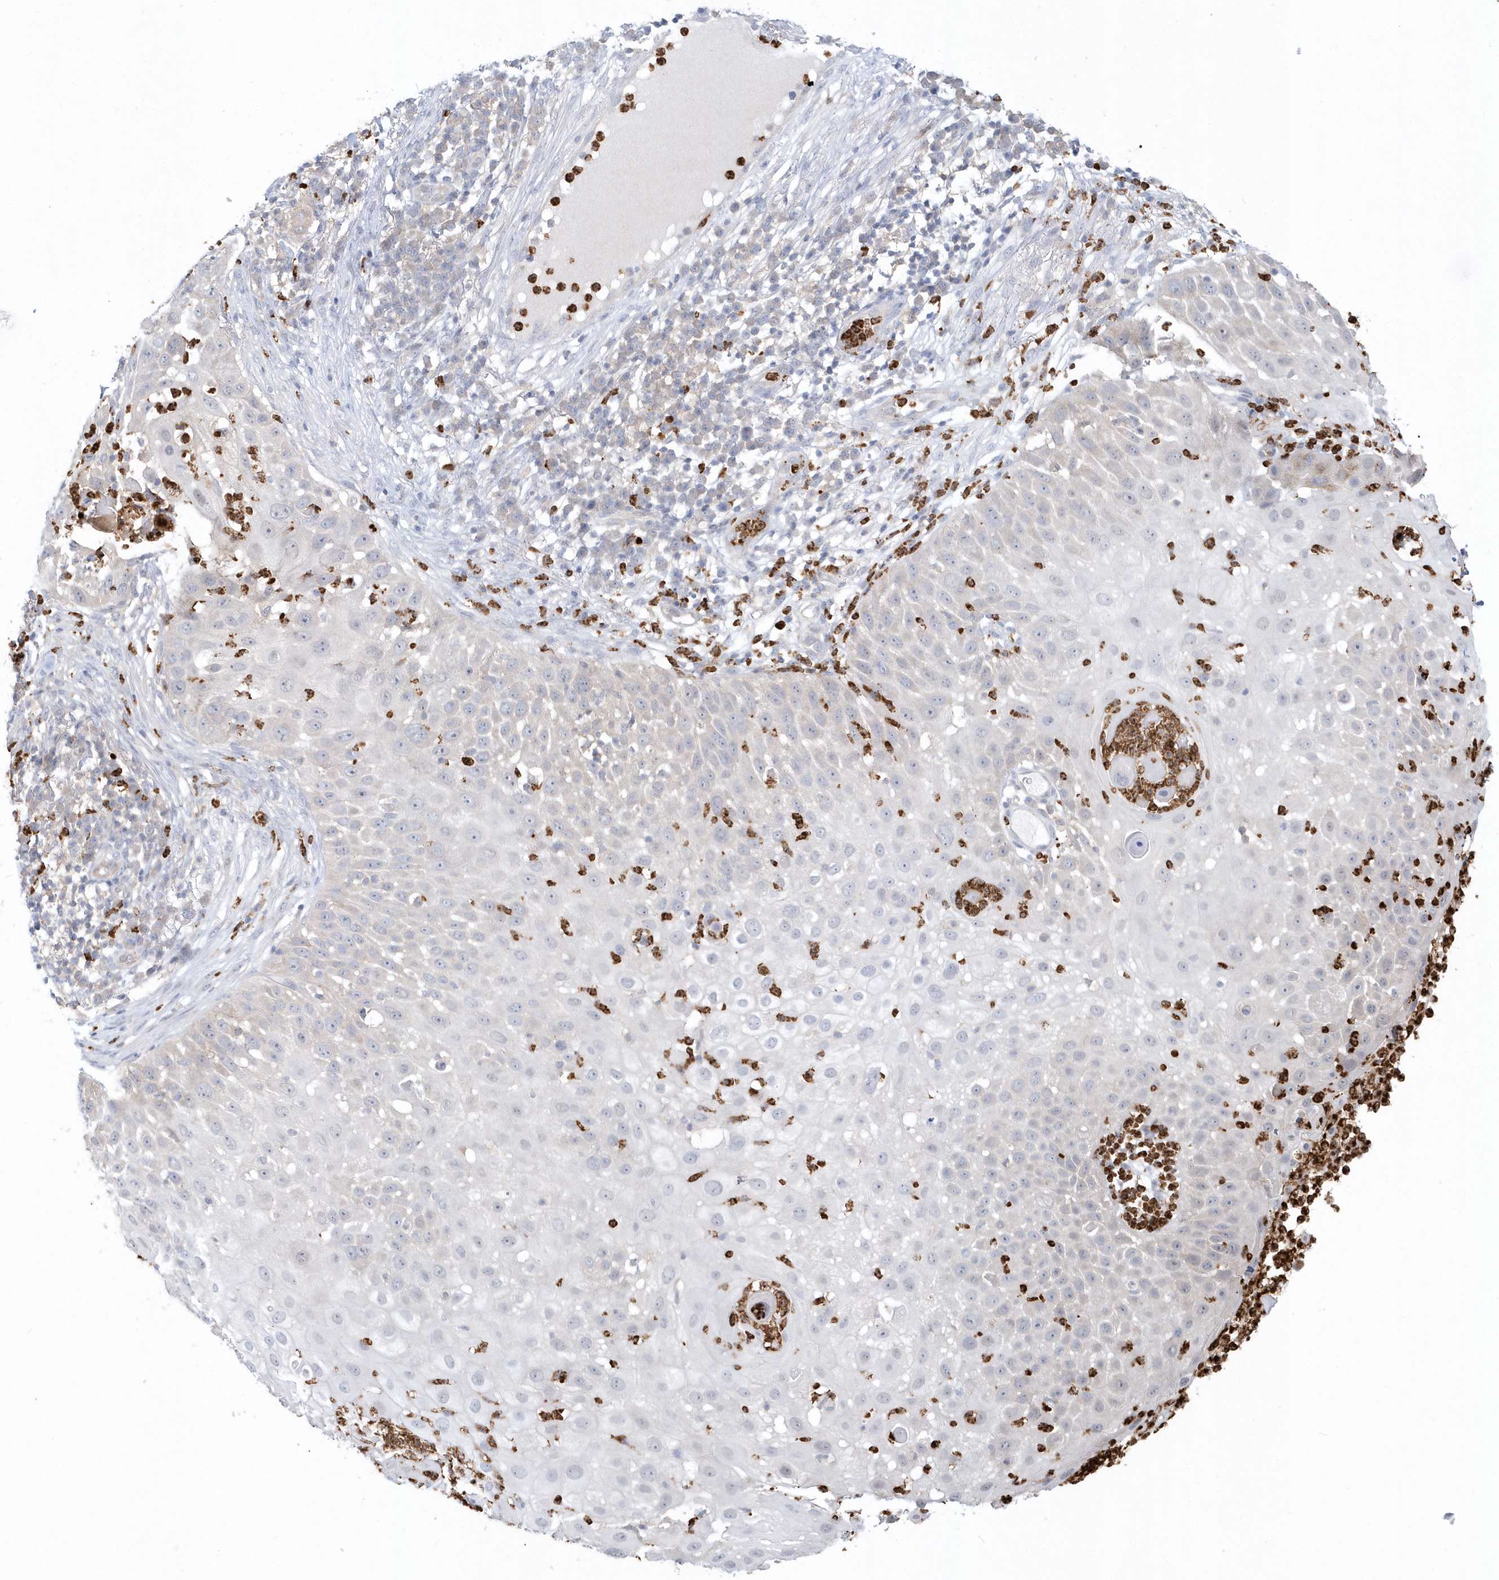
{"staining": {"intensity": "negative", "quantity": "none", "location": "none"}, "tissue": "skin cancer", "cell_type": "Tumor cells", "image_type": "cancer", "snomed": [{"axis": "morphology", "description": "Squamous cell carcinoma, NOS"}, {"axis": "topography", "description": "Skin"}], "caption": "Immunohistochemistry (IHC) histopathology image of skin squamous cell carcinoma stained for a protein (brown), which shows no staining in tumor cells. (Brightfield microscopy of DAB (3,3'-diaminobenzidine) IHC at high magnification).", "gene": "RNF7", "patient": {"sex": "female", "age": 44}}